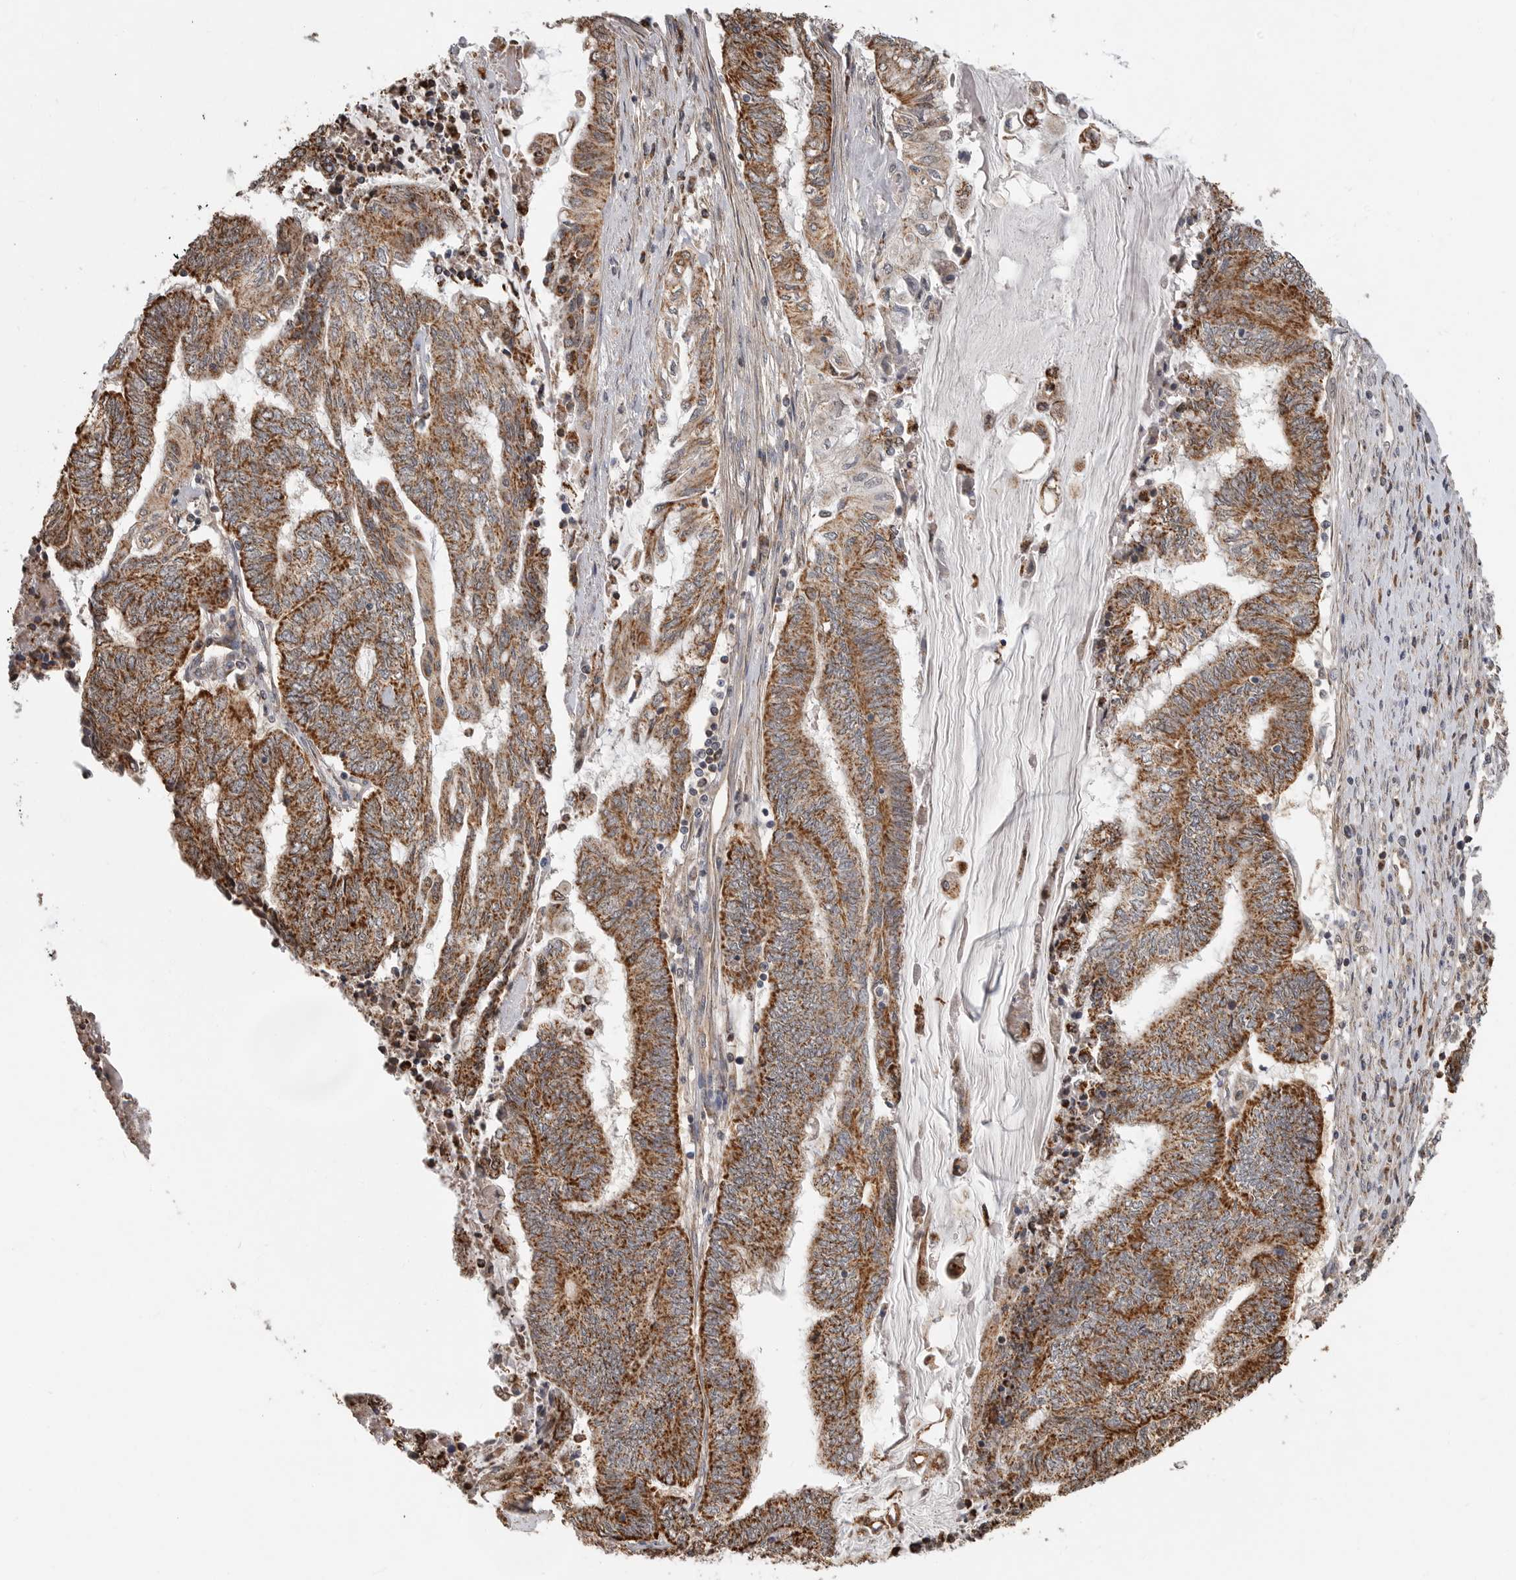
{"staining": {"intensity": "strong", "quantity": ">75%", "location": "cytoplasmic/membranous"}, "tissue": "endometrial cancer", "cell_type": "Tumor cells", "image_type": "cancer", "snomed": [{"axis": "morphology", "description": "Adenocarcinoma, NOS"}, {"axis": "topography", "description": "Uterus"}, {"axis": "topography", "description": "Endometrium"}], "caption": "Endometrial adenocarcinoma tissue demonstrates strong cytoplasmic/membranous expression in about >75% of tumor cells", "gene": "GCNT2", "patient": {"sex": "female", "age": 70}}